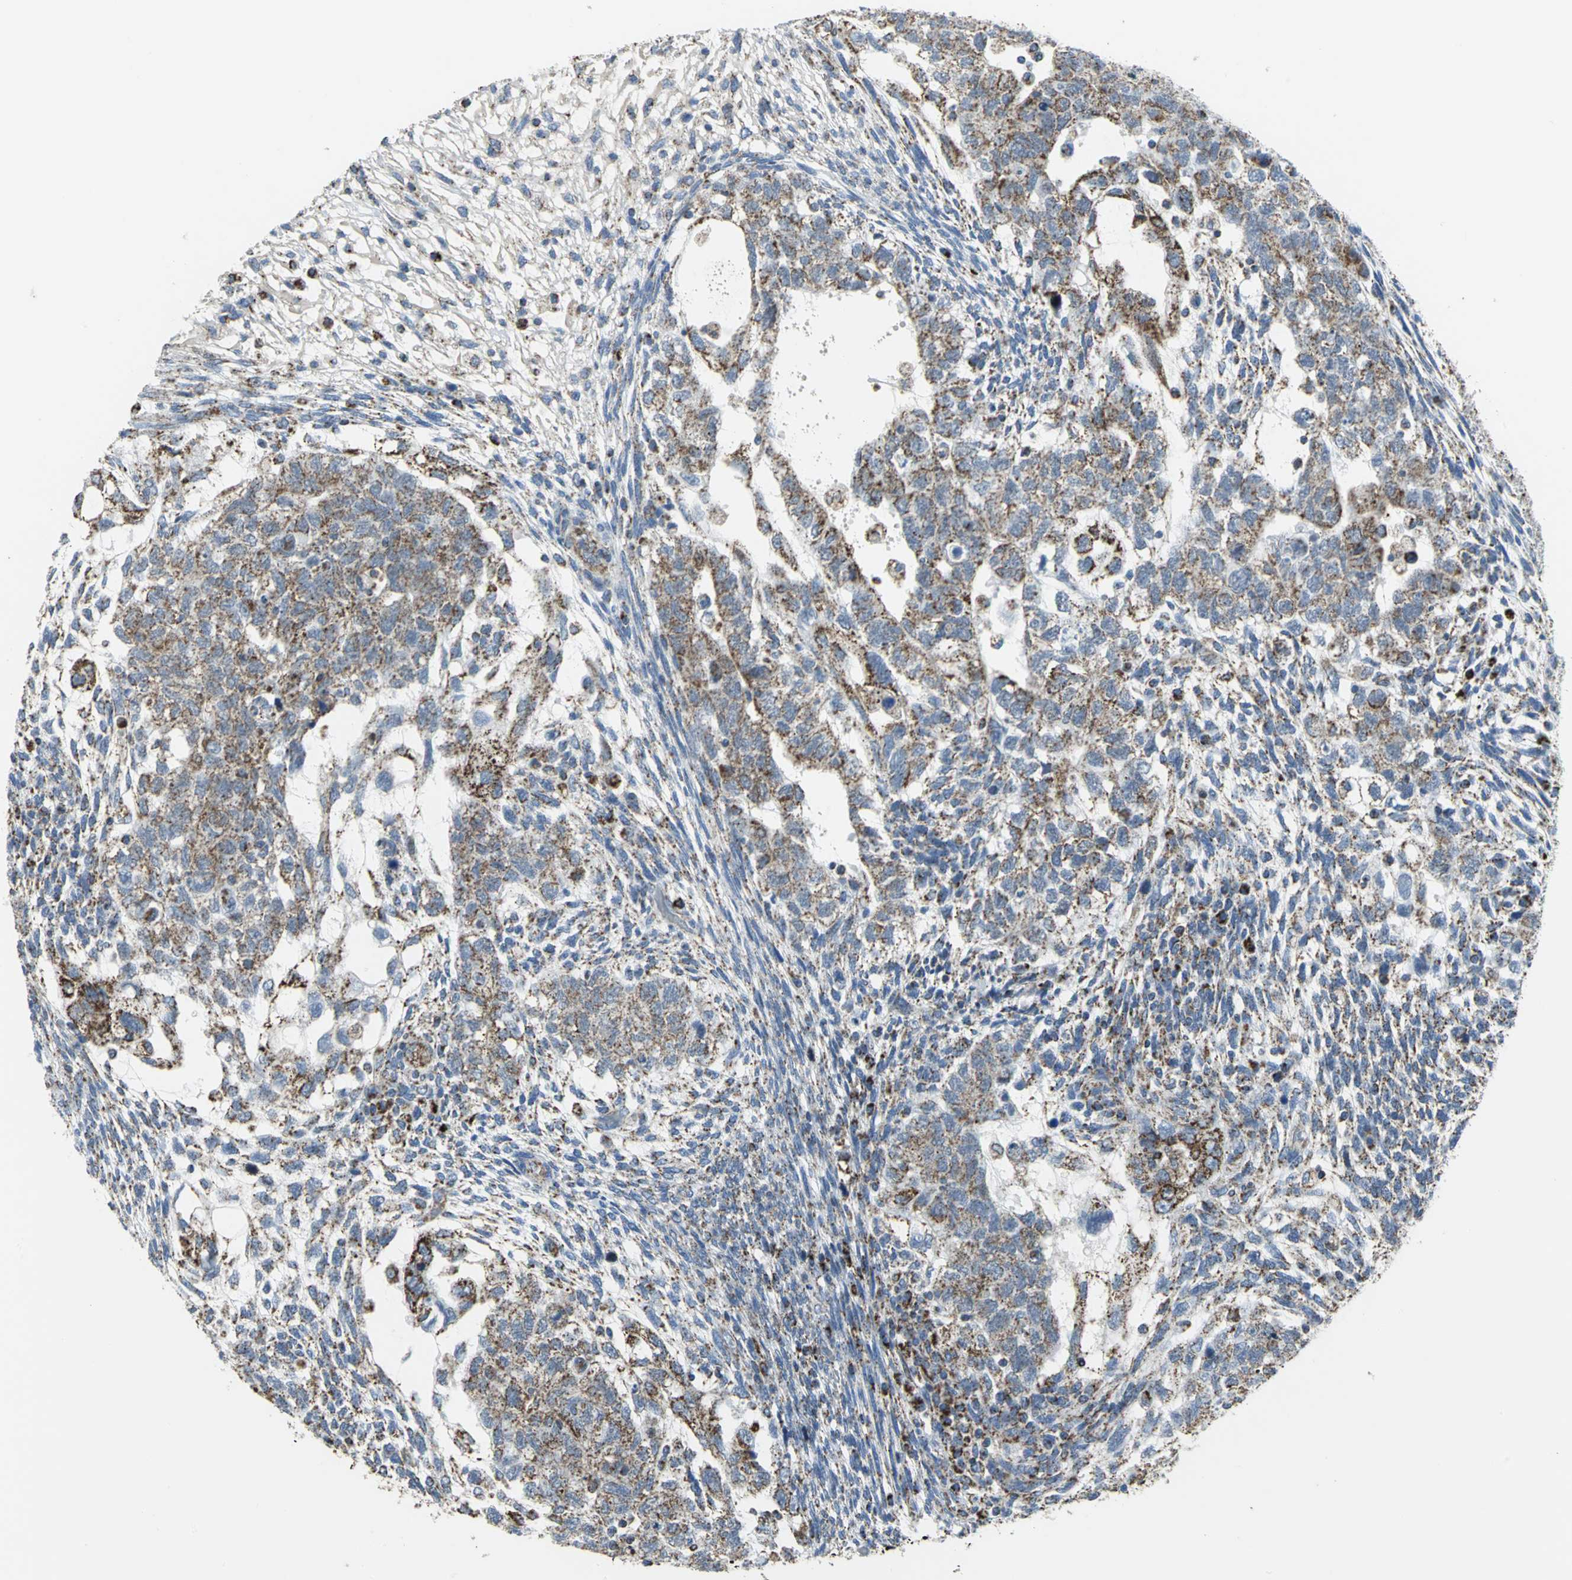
{"staining": {"intensity": "moderate", "quantity": "25%-75%", "location": "cytoplasmic/membranous"}, "tissue": "testis cancer", "cell_type": "Tumor cells", "image_type": "cancer", "snomed": [{"axis": "morphology", "description": "Normal tissue, NOS"}, {"axis": "morphology", "description": "Carcinoma, Embryonal, NOS"}, {"axis": "topography", "description": "Testis"}], "caption": "This micrograph reveals immunohistochemistry (IHC) staining of human testis cancer, with medium moderate cytoplasmic/membranous expression in approximately 25%-75% of tumor cells.", "gene": "NTRK1", "patient": {"sex": "male", "age": 36}}